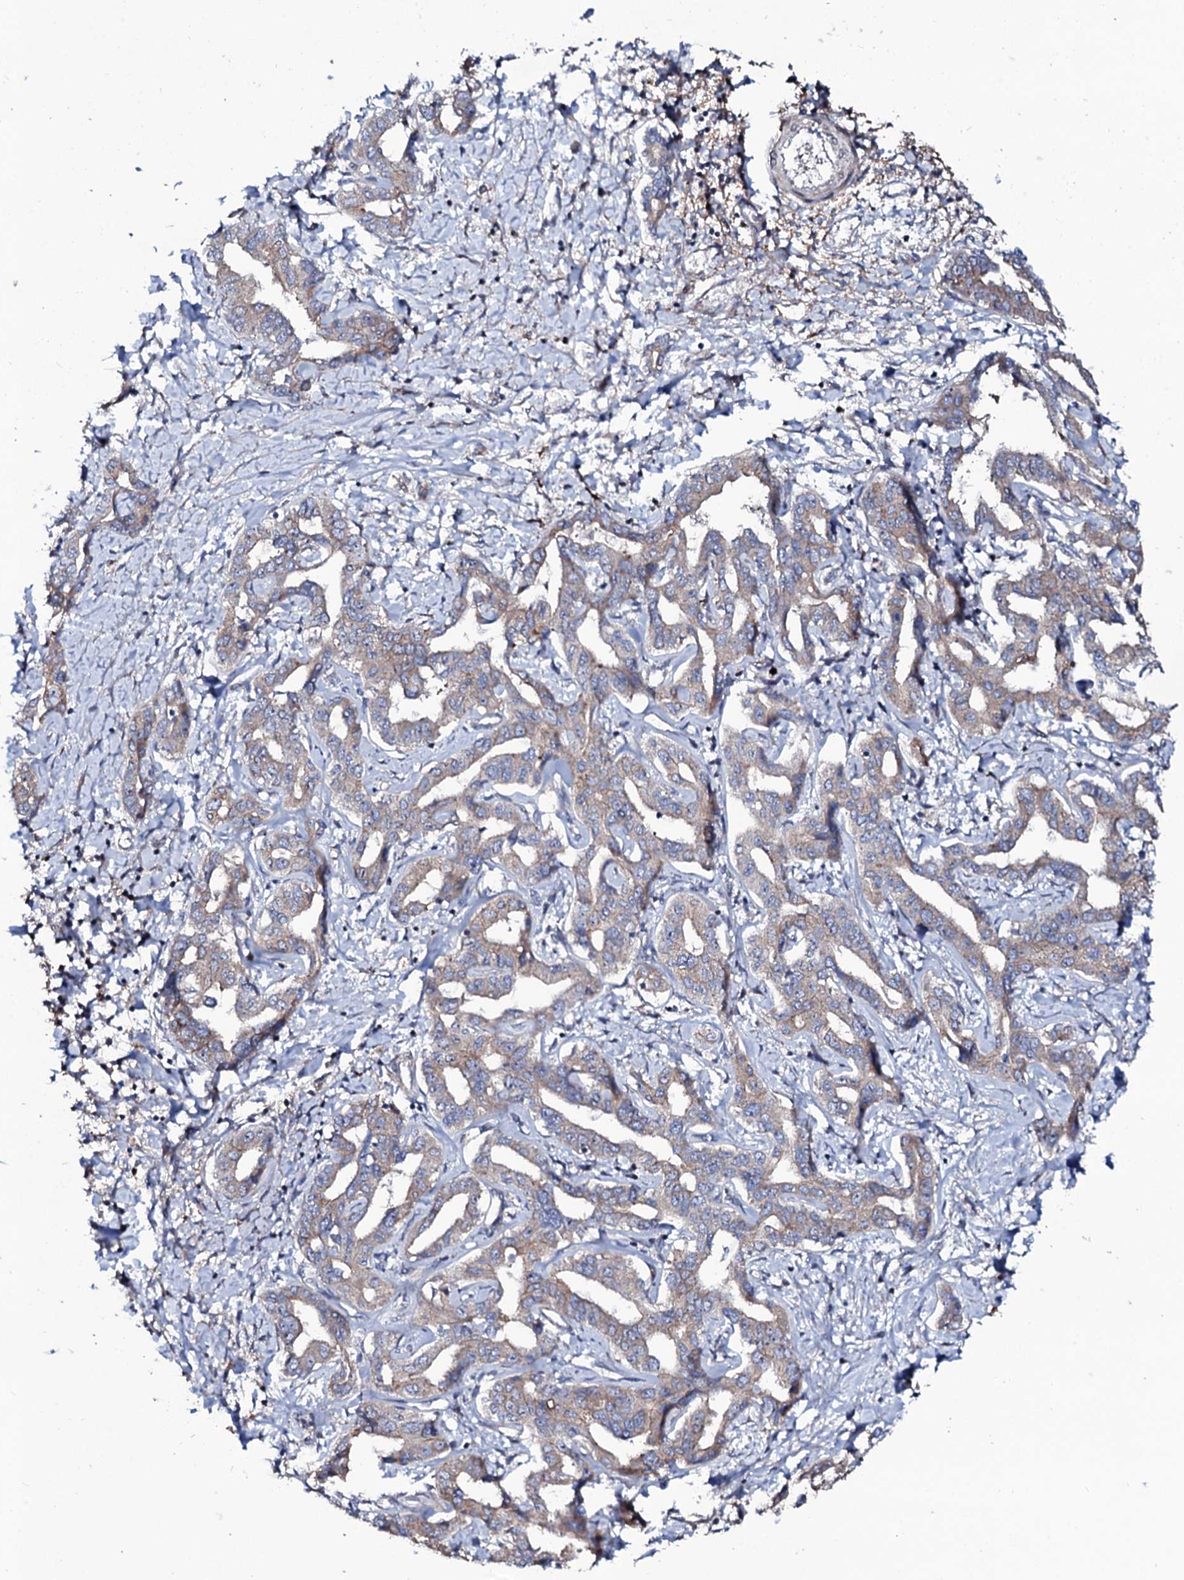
{"staining": {"intensity": "weak", "quantity": "<25%", "location": "cytoplasmic/membranous"}, "tissue": "liver cancer", "cell_type": "Tumor cells", "image_type": "cancer", "snomed": [{"axis": "morphology", "description": "Cholangiocarcinoma"}, {"axis": "topography", "description": "Liver"}], "caption": "DAB immunohistochemical staining of liver cancer shows no significant staining in tumor cells.", "gene": "COG6", "patient": {"sex": "male", "age": 59}}